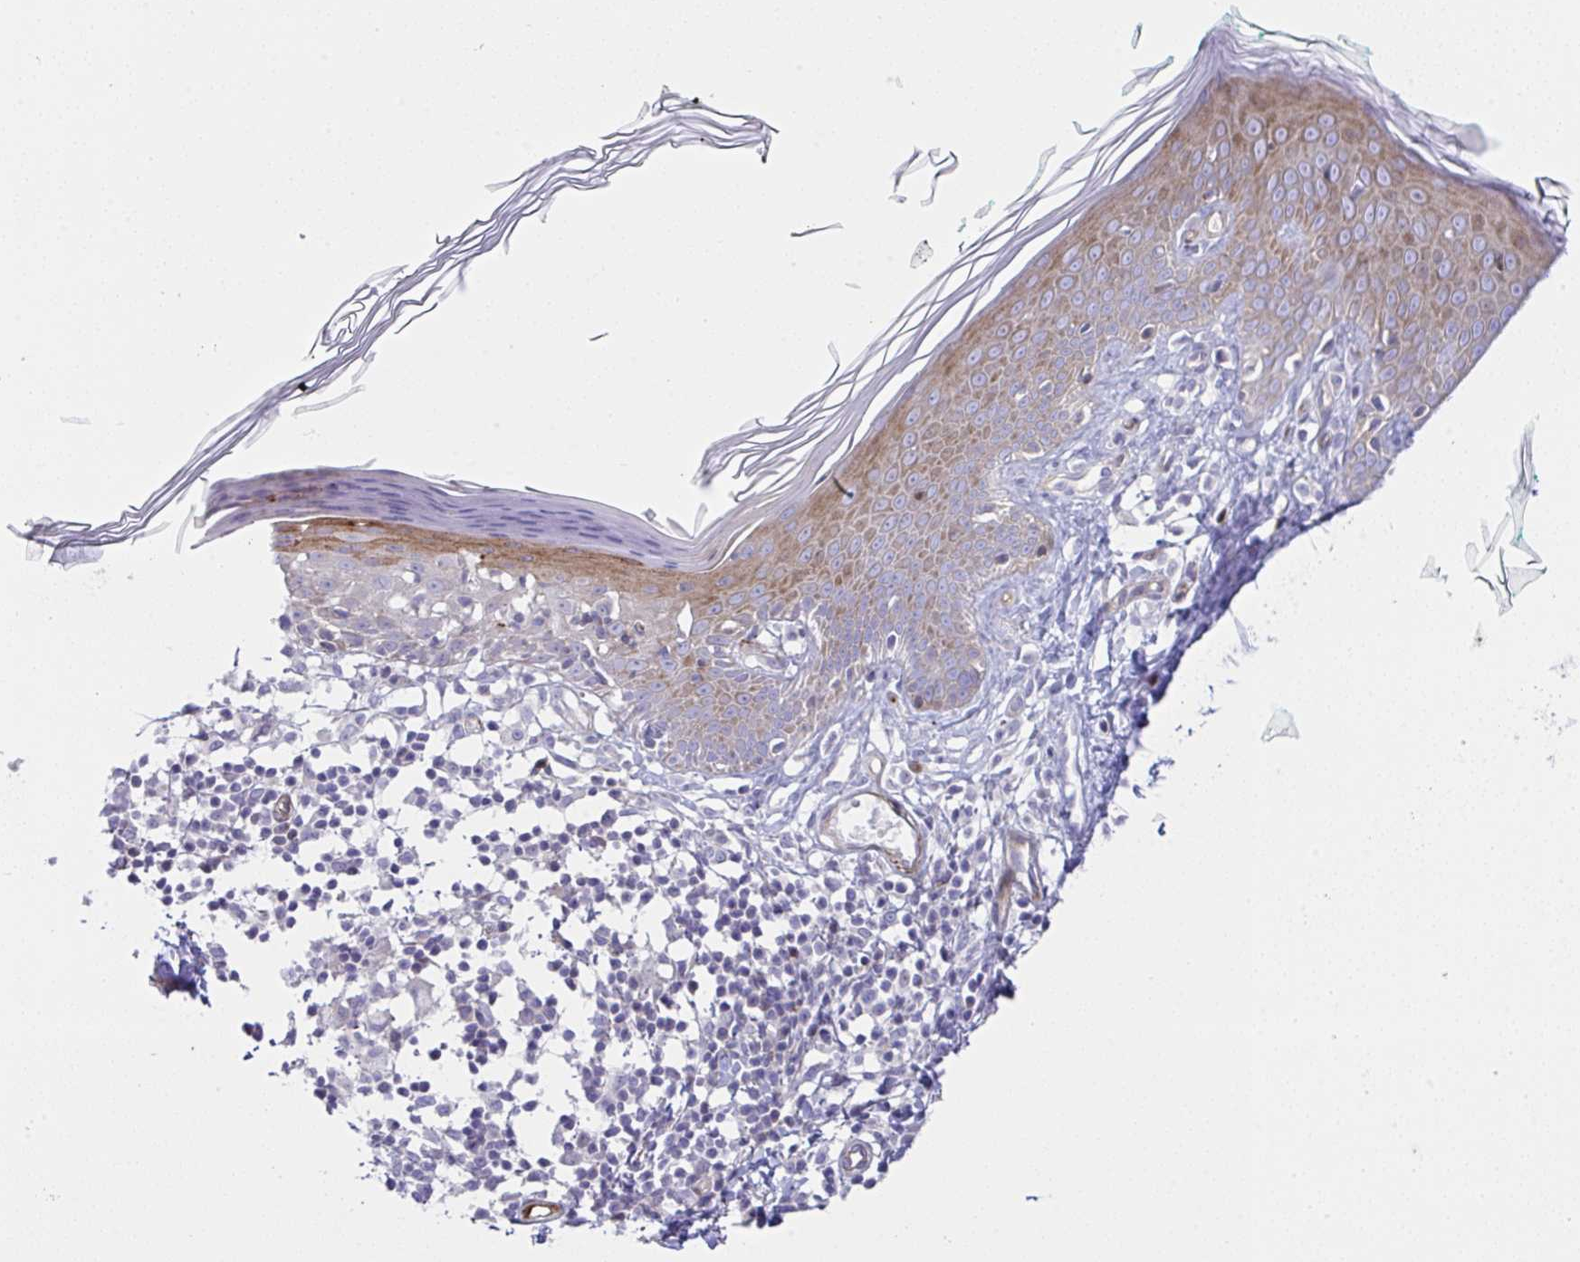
{"staining": {"intensity": "negative", "quantity": "none", "location": "none"}, "tissue": "skin", "cell_type": "Fibroblasts", "image_type": "normal", "snomed": [{"axis": "morphology", "description": "Normal tissue, NOS"}, {"axis": "topography", "description": "Skin"}, {"axis": "topography", "description": "Peripheral nerve tissue"}], "caption": "IHC photomicrograph of unremarkable skin: skin stained with DAB reveals no significant protein positivity in fibroblasts. The staining is performed using DAB brown chromogen with nuclei counter-stained in using hematoxylin.", "gene": "ZNF713", "patient": {"sex": "female", "age": 45}}